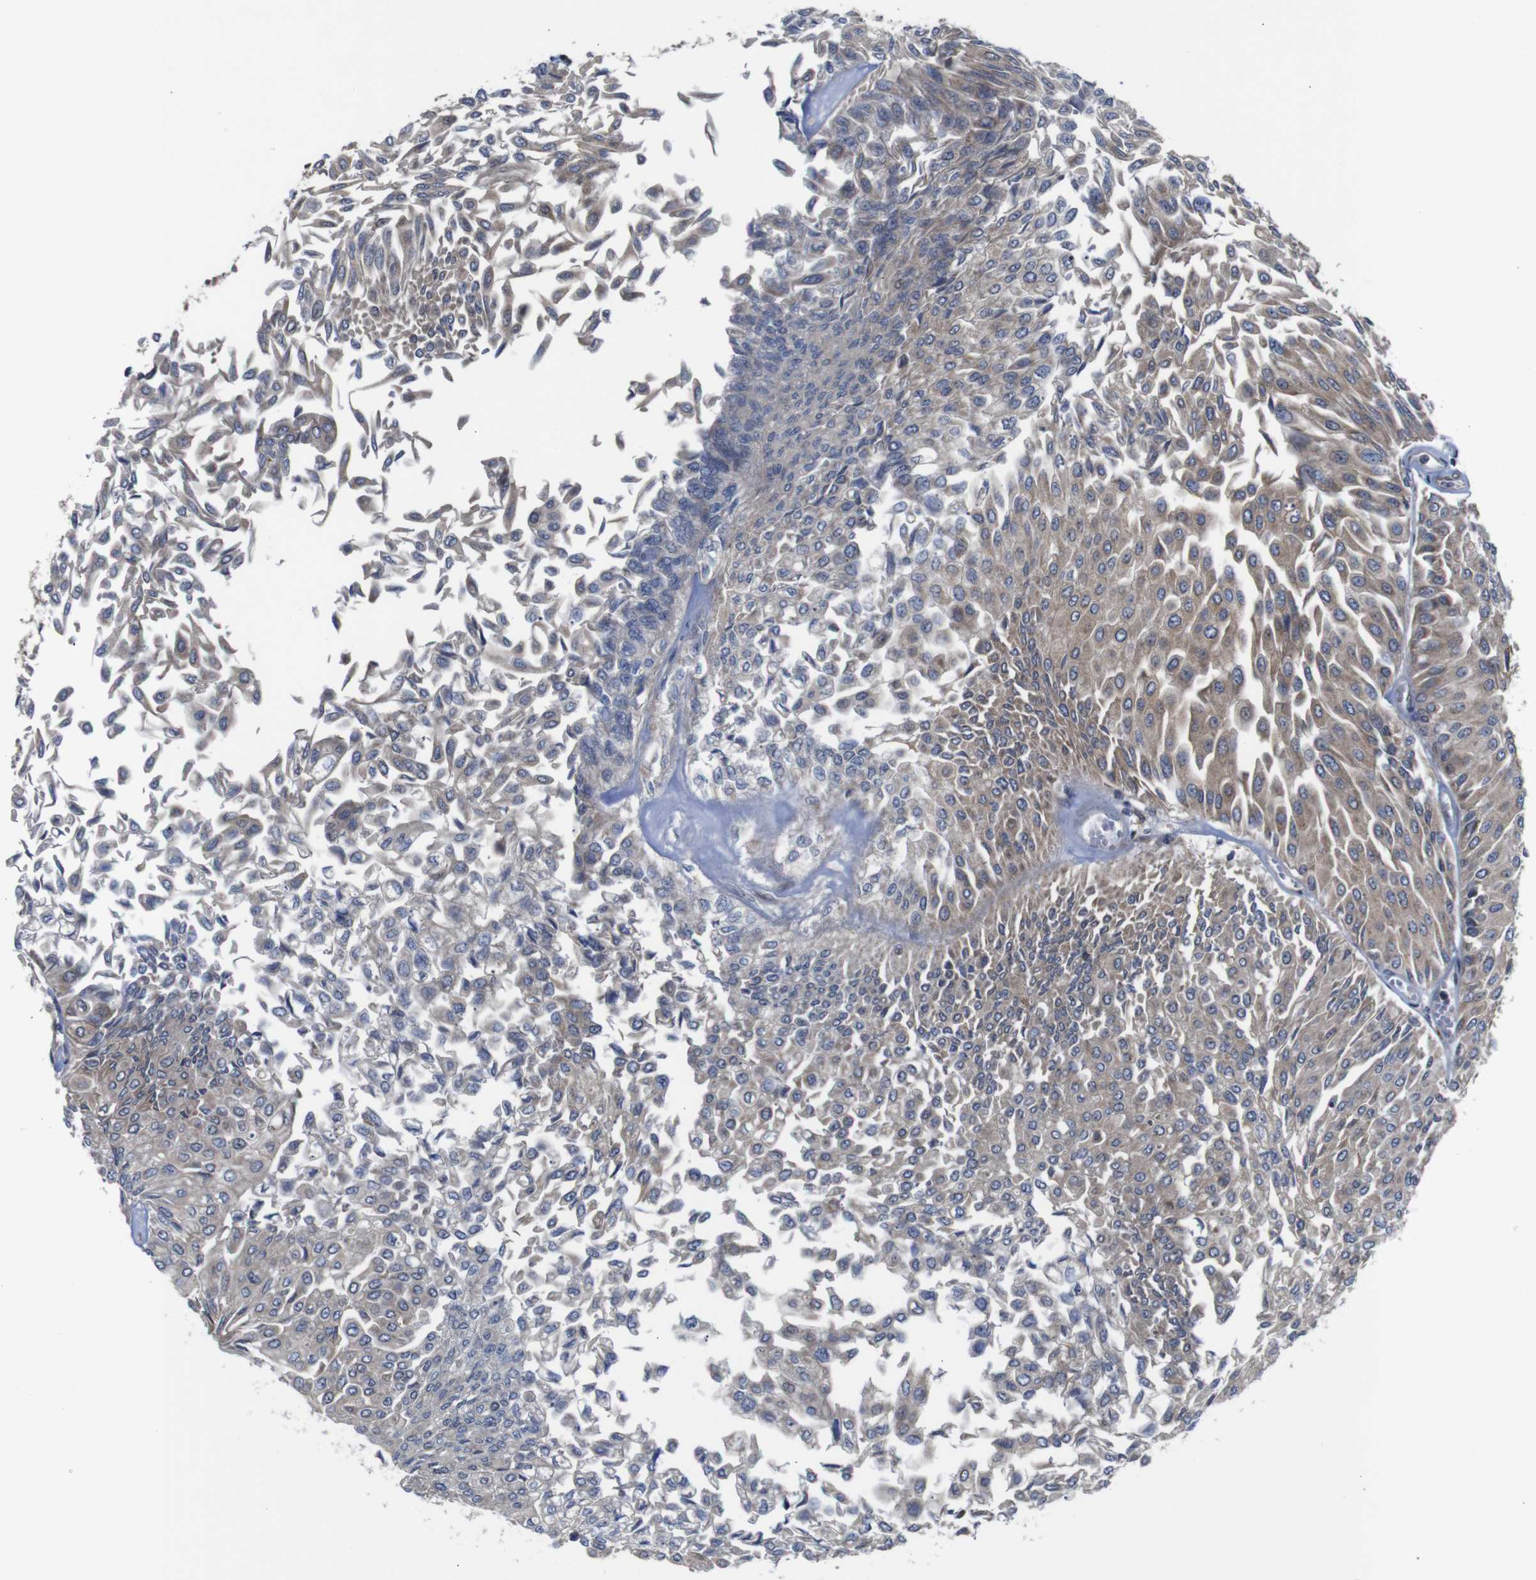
{"staining": {"intensity": "weak", "quantity": "25%-75%", "location": "cytoplasmic/membranous"}, "tissue": "urothelial cancer", "cell_type": "Tumor cells", "image_type": "cancer", "snomed": [{"axis": "morphology", "description": "Urothelial carcinoma, Low grade"}, {"axis": "topography", "description": "Urinary bladder"}], "caption": "The photomicrograph reveals immunohistochemical staining of urothelial carcinoma (low-grade). There is weak cytoplasmic/membranous expression is appreciated in about 25%-75% of tumor cells. (brown staining indicates protein expression, while blue staining denotes nuclei).", "gene": "PTPN1", "patient": {"sex": "male", "age": 67}}